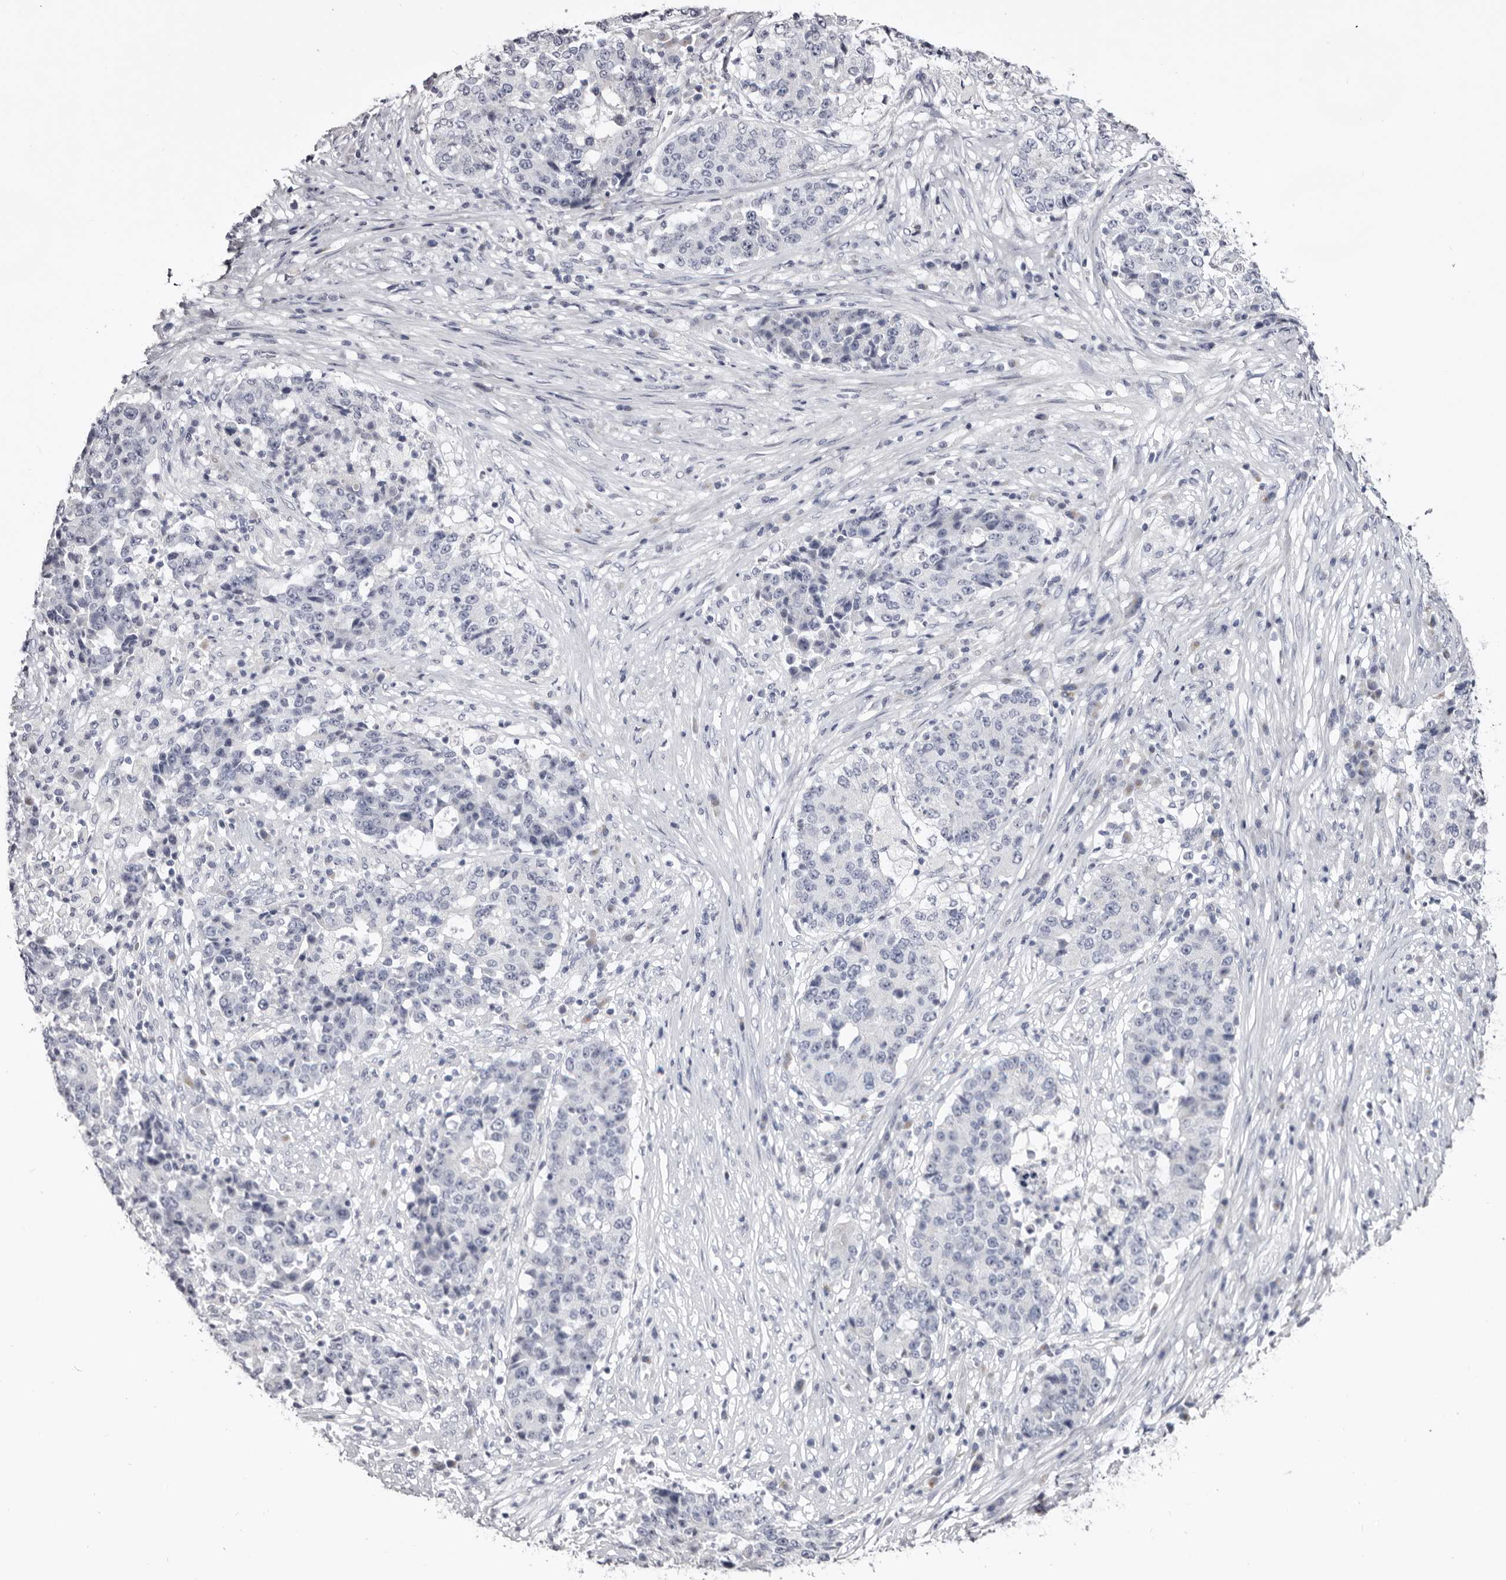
{"staining": {"intensity": "negative", "quantity": "none", "location": "none"}, "tissue": "stomach cancer", "cell_type": "Tumor cells", "image_type": "cancer", "snomed": [{"axis": "morphology", "description": "Adenocarcinoma, NOS"}, {"axis": "topography", "description": "Stomach"}], "caption": "A high-resolution micrograph shows immunohistochemistry staining of stomach cancer, which demonstrates no significant positivity in tumor cells. (DAB (3,3'-diaminobenzidine) immunohistochemistry with hematoxylin counter stain).", "gene": "CASQ1", "patient": {"sex": "male", "age": 59}}